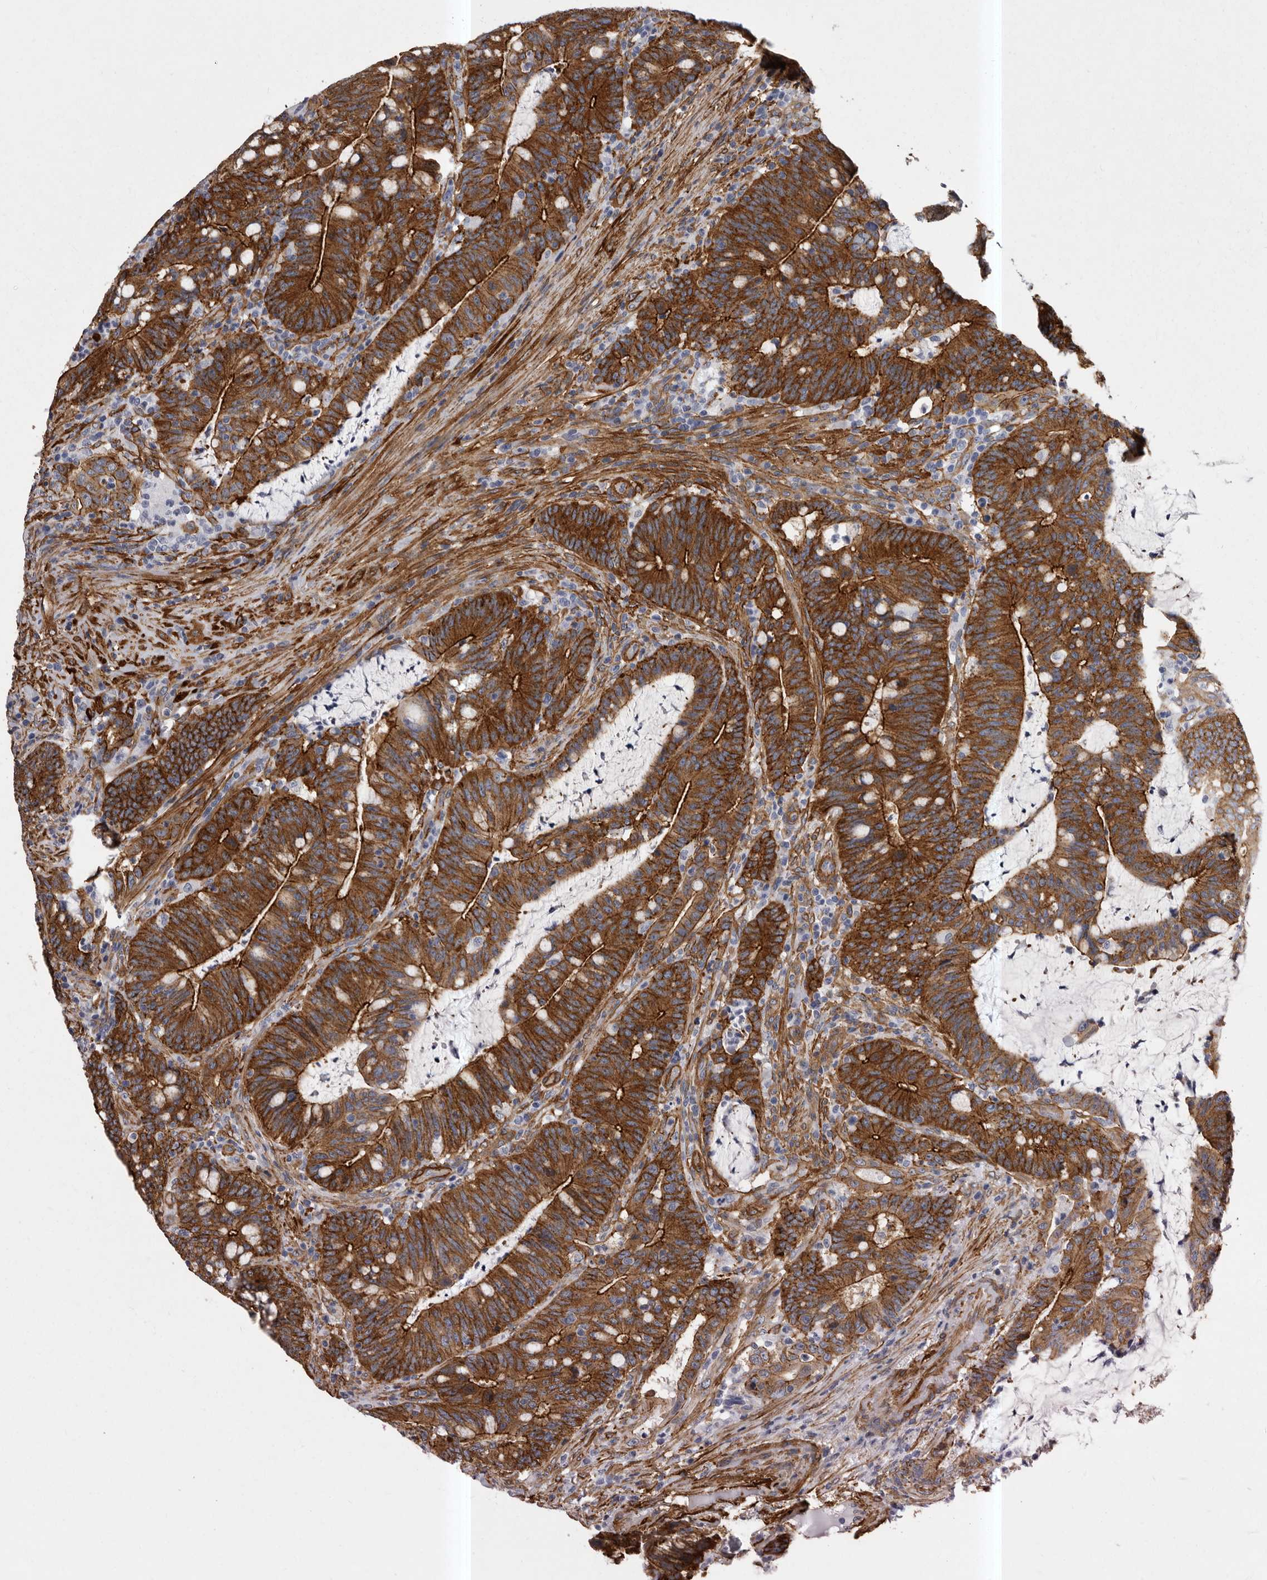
{"staining": {"intensity": "strong", "quantity": ">75%", "location": "cytoplasmic/membranous"}, "tissue": "colorectal cancer", "cell_type": "Tumor cells", "image_type": "cancer", "snomed": [{"axis": "morphology", "description": "Adenocarcinoma, NOS"}, {"axis": "topography", "description": "Colon"}], "caption": "Protein expression analysis of human colorectal adenocarcinoma reveals strong cytoplasmic/membranous expression in approximately >75% of tumor cells.", "gene": "ENAH", "patient": {"sex": "female", "age": 66}}